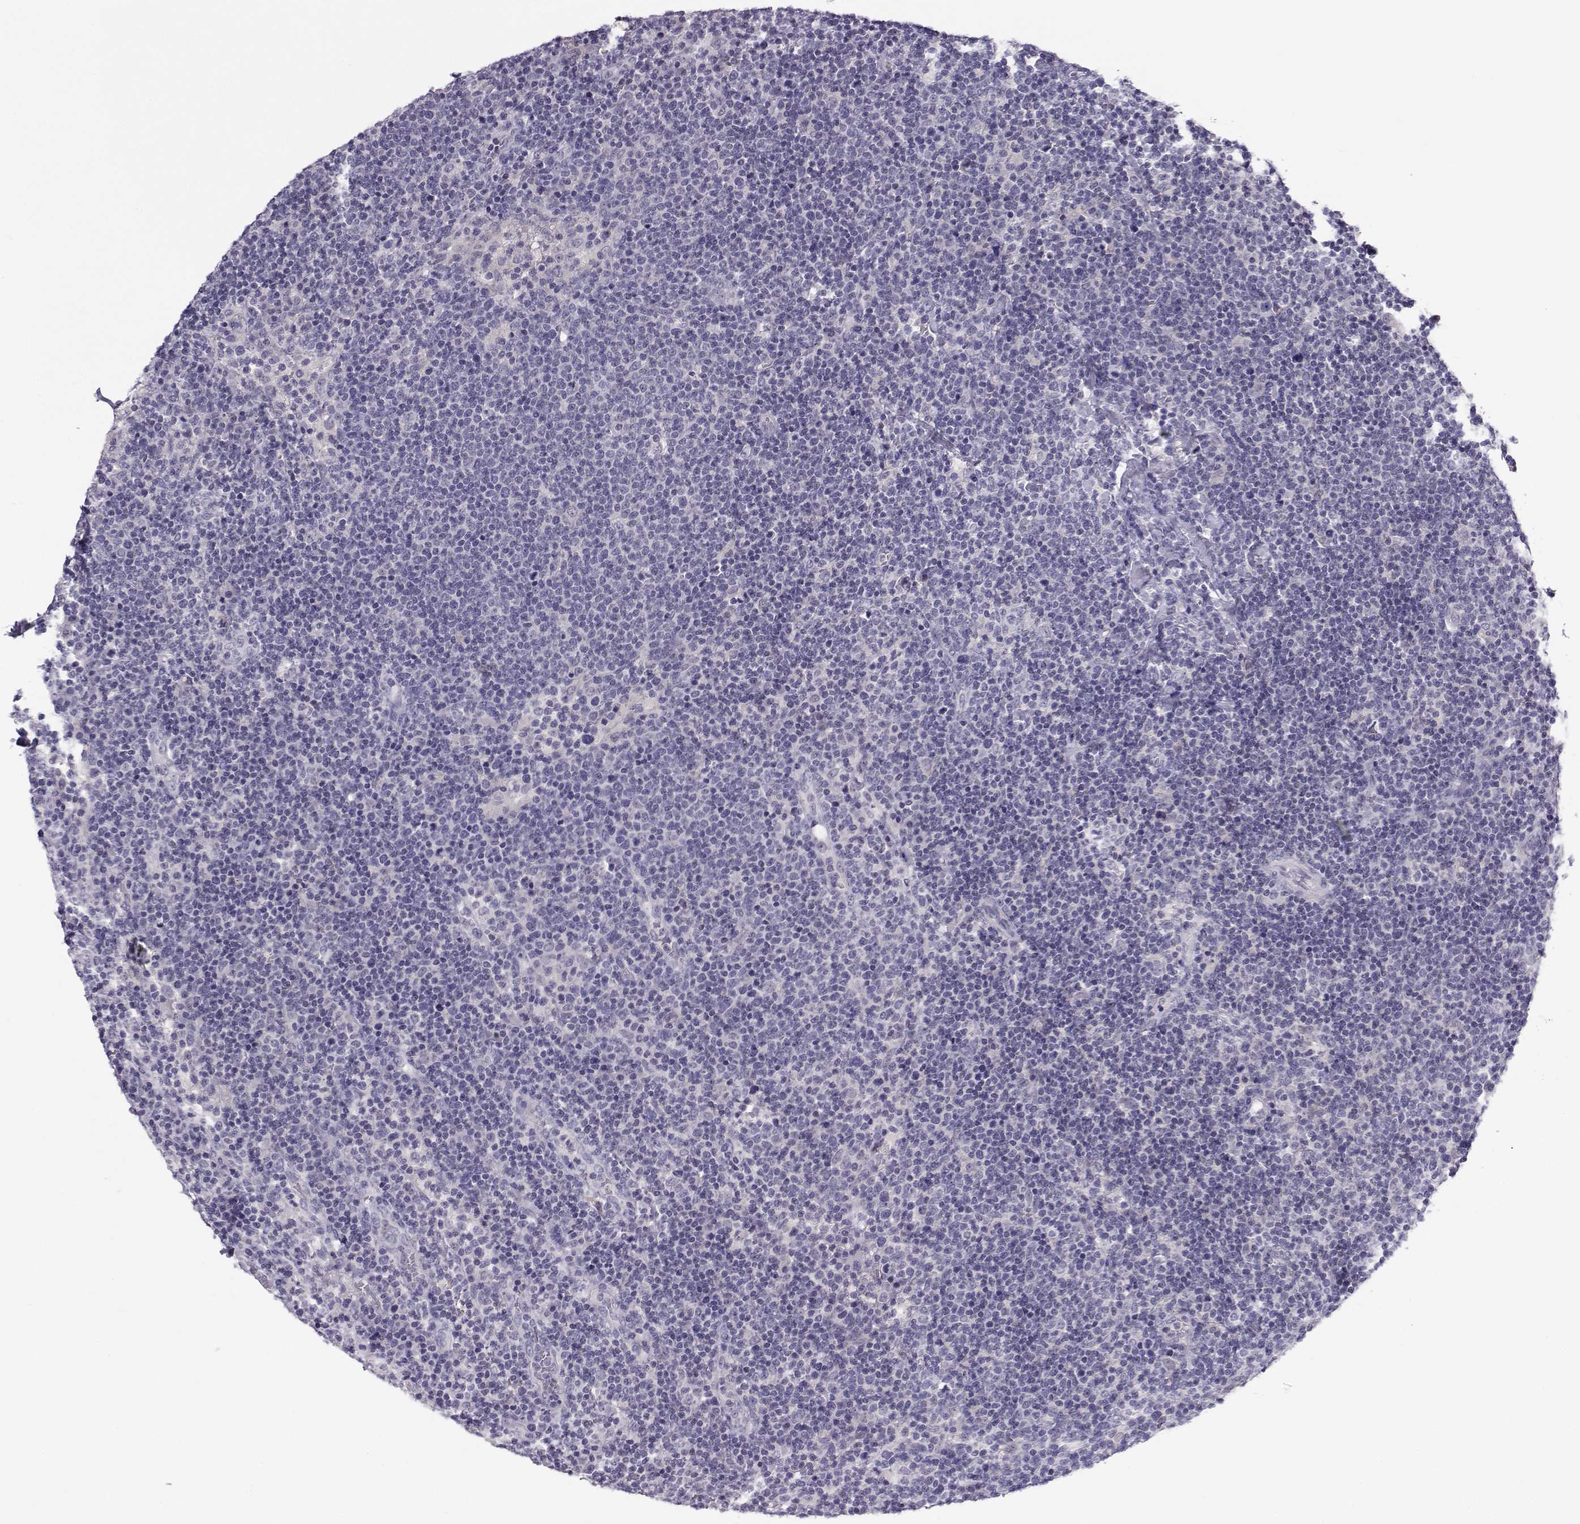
{"staining": {"intensity": "negative", "quantity": "none", "location": "none"}, "tissue": "lymphoma", "cell_type": "Tumor cells", "image_type": "cancer", "snomed": [{"axis": "morphology", "description": "Malignant lymphoma, non-Hodgkin's type, High grade"}, {"axis": "topography", "description": "Lymph node"}], "caption": "Protein analysis of lymphoma reveals no significant staining in tumor cells.", "gene": "MROH7", "patient": {"sex": "male", "age": 61}}